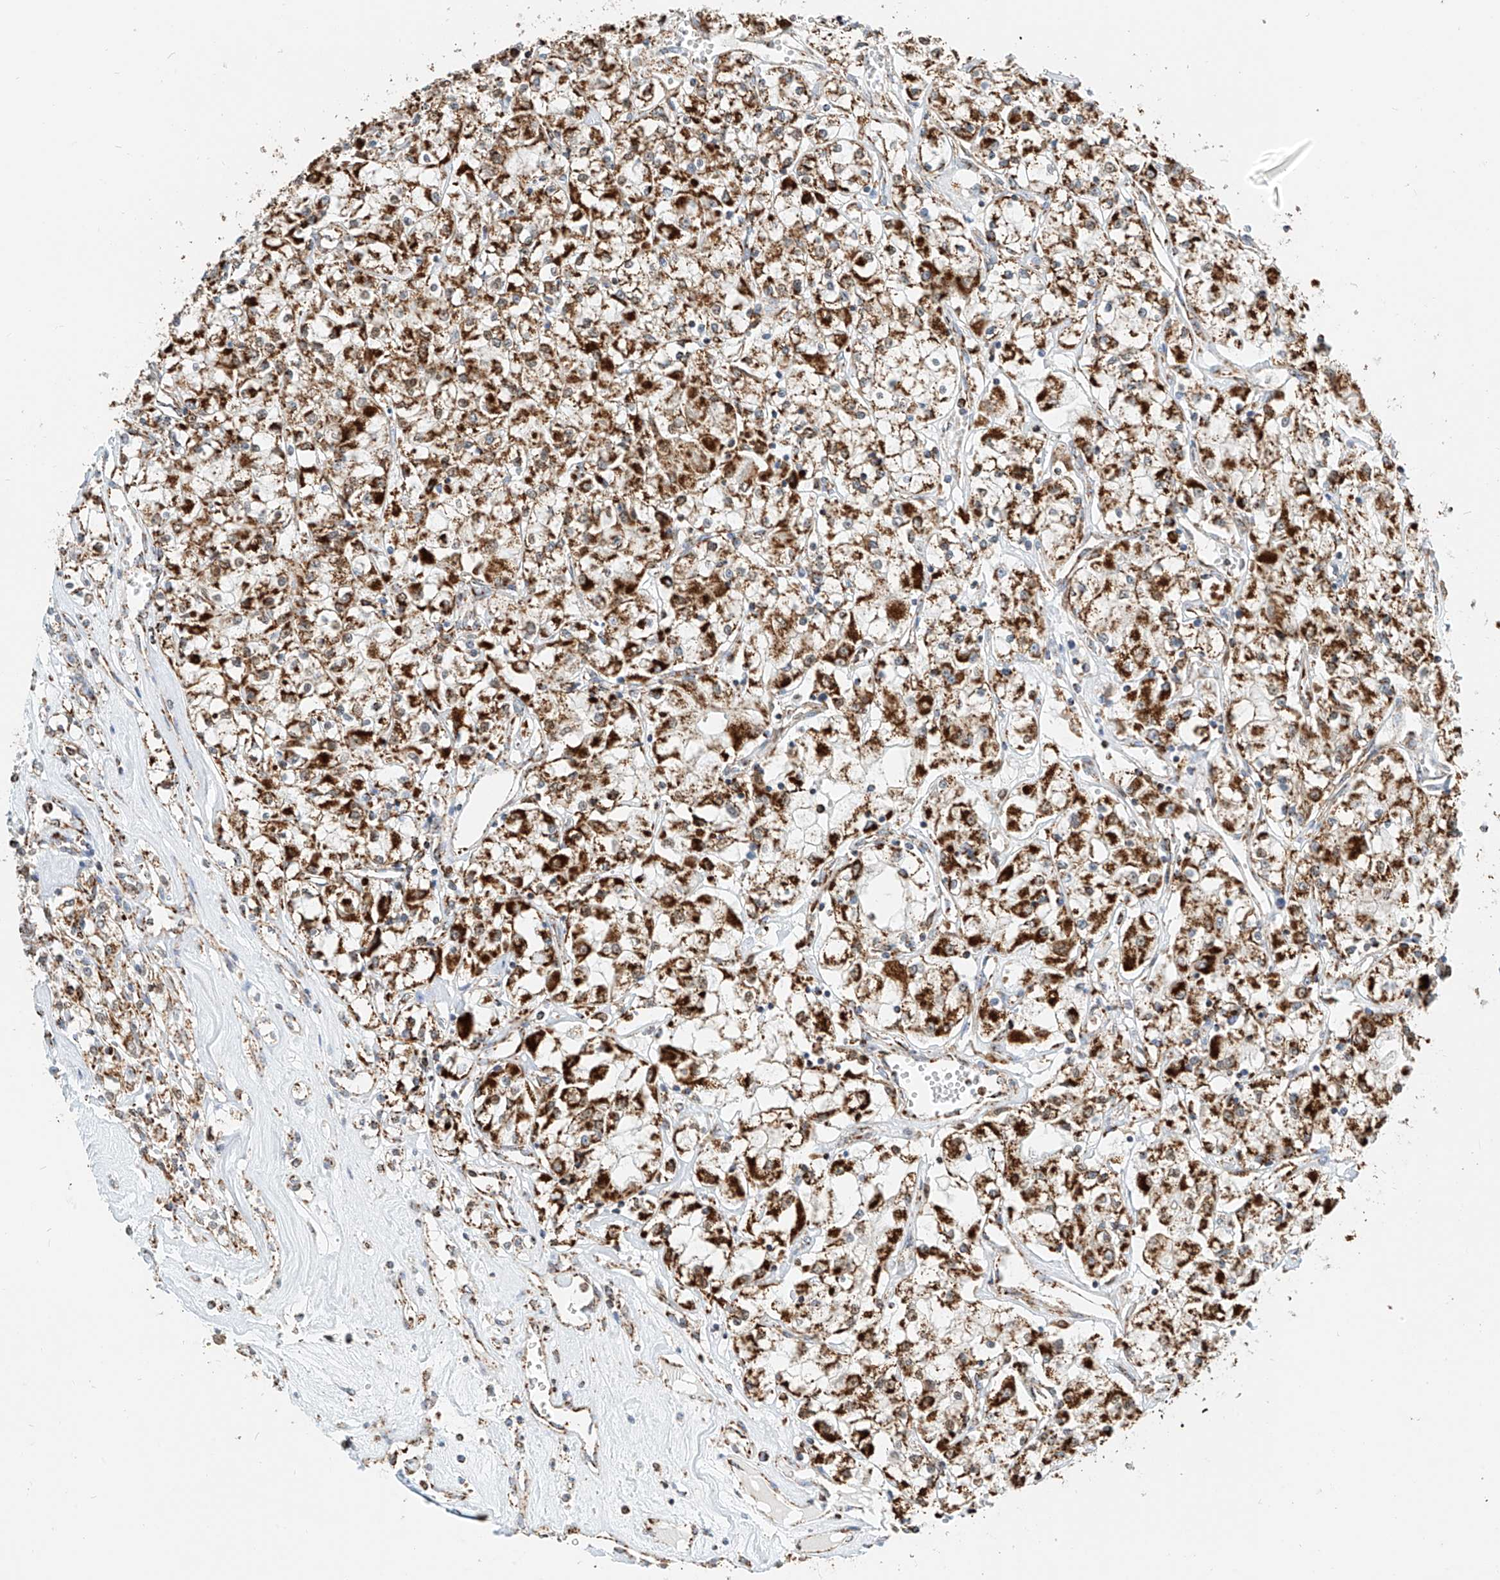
{"staining": {"intensity": "strong", "quantity": ">75%", "location": "cytoplasmic/membranous"}, "tissue": "renal cancer", "cell_type": "Tumor cells", "image_type": "cancer", "snomed": [{"axis": "morphology", "description": "Adenocarcinoma, NOS"}, {"axis": "topography", "description": "Kidney"}], "caption": "There is high levels of strong cytoplasmic/membranous staining in tumor cells of renal cancer, as demonstrated by immunohistochemical staining (brown color).", "gene": "PPA2", "patient": {"sex": "female", "age": 59}}